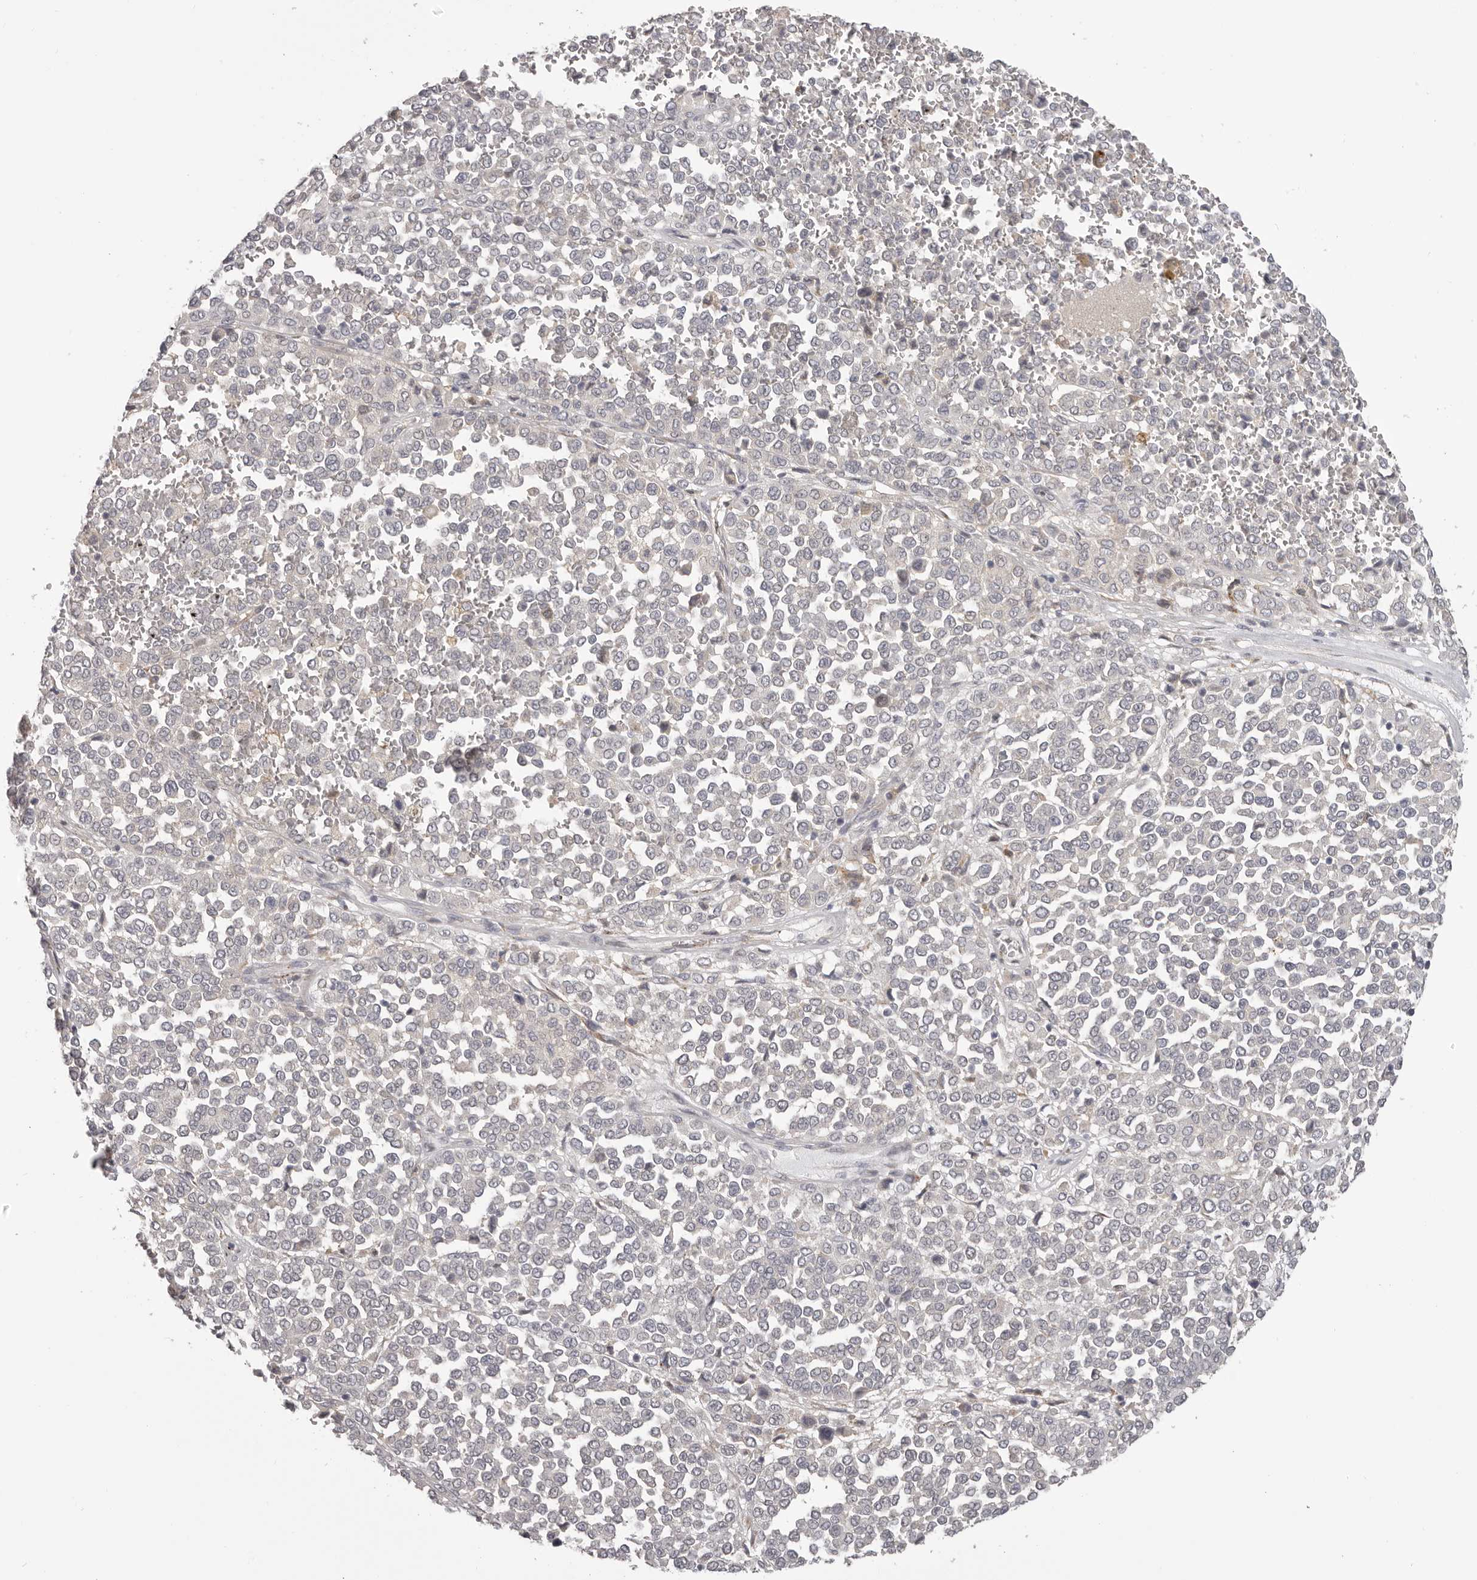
{"staining": {"intensity": "negative", "quantity": "none", "location": "none"}, "tissue": "melanoma", "cell_type": "Tumor cells", "image_type": "cancer", "snomed": [{"axis": "morphology", "description": "Malignant melanoma, Metastatic site"}, {"axis": "topography", "description": "Pancreas"}], "caption": "Immunohistochemistry of melanoma displays no expression in tumor cells.", "gene": "OTUD3", "patient": {"sex": "female", "age": 30}}